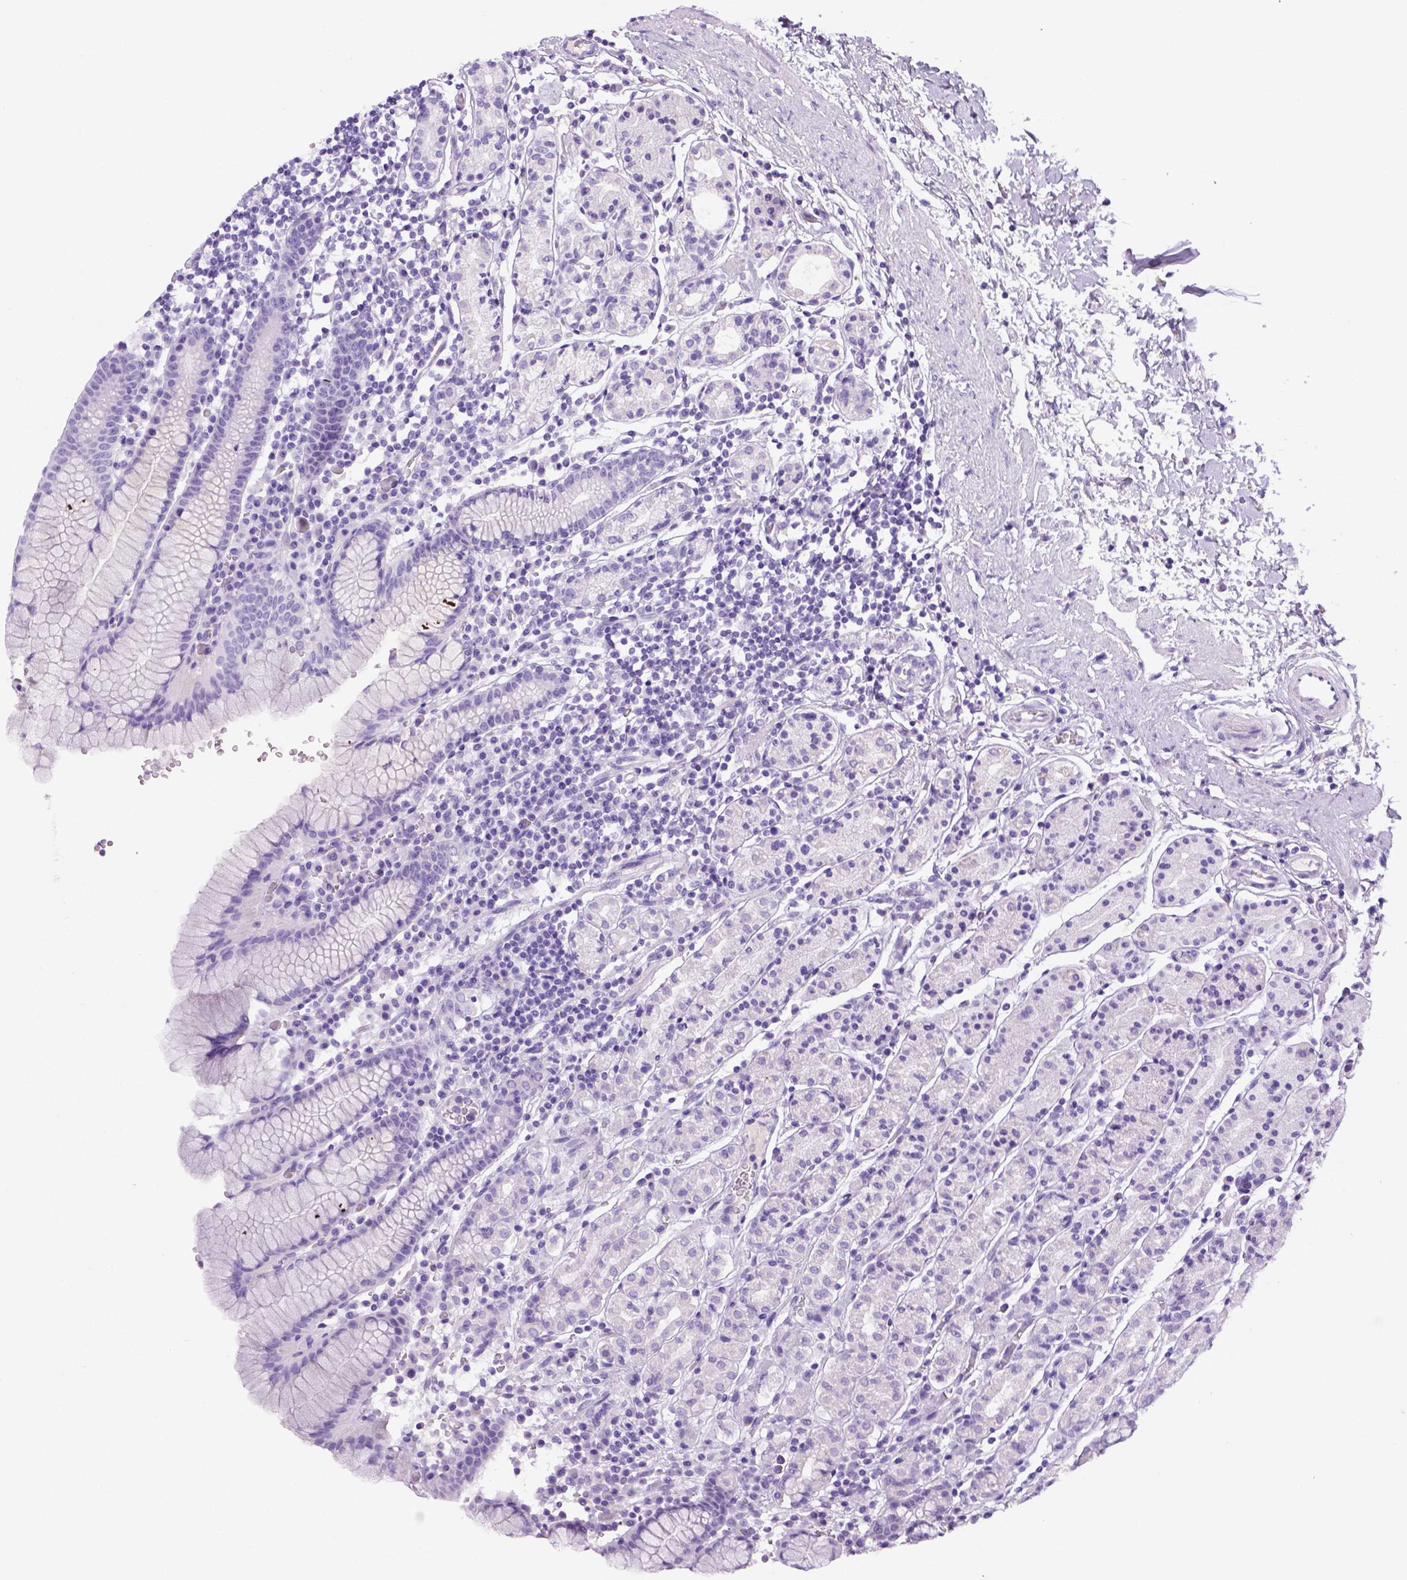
{"staining": {"intensity": "negative", "quantity": "none", "location": "none"}, "tissue": "stomach", "cell_type": "Glandular cells", "image_type": "normal", "snomed": [{"axis": "morphology", "description": "Normal tissue, NOS"}, {"axis": "topography", "description": "Stomach, upper"}, {"axis": "topography", "description": "Stomach"}], "caption": "DAB immunohistochemical staining of normal stomach exhibits no significant staining in glandular cells. (DAB (3,3'-diaminobenzidine) immunohistochemistry (IHC) visualized using brightfield microscopy, high magnification).", "gene": "ITIH4", "patient": {"sex": "male", "age": 62}}